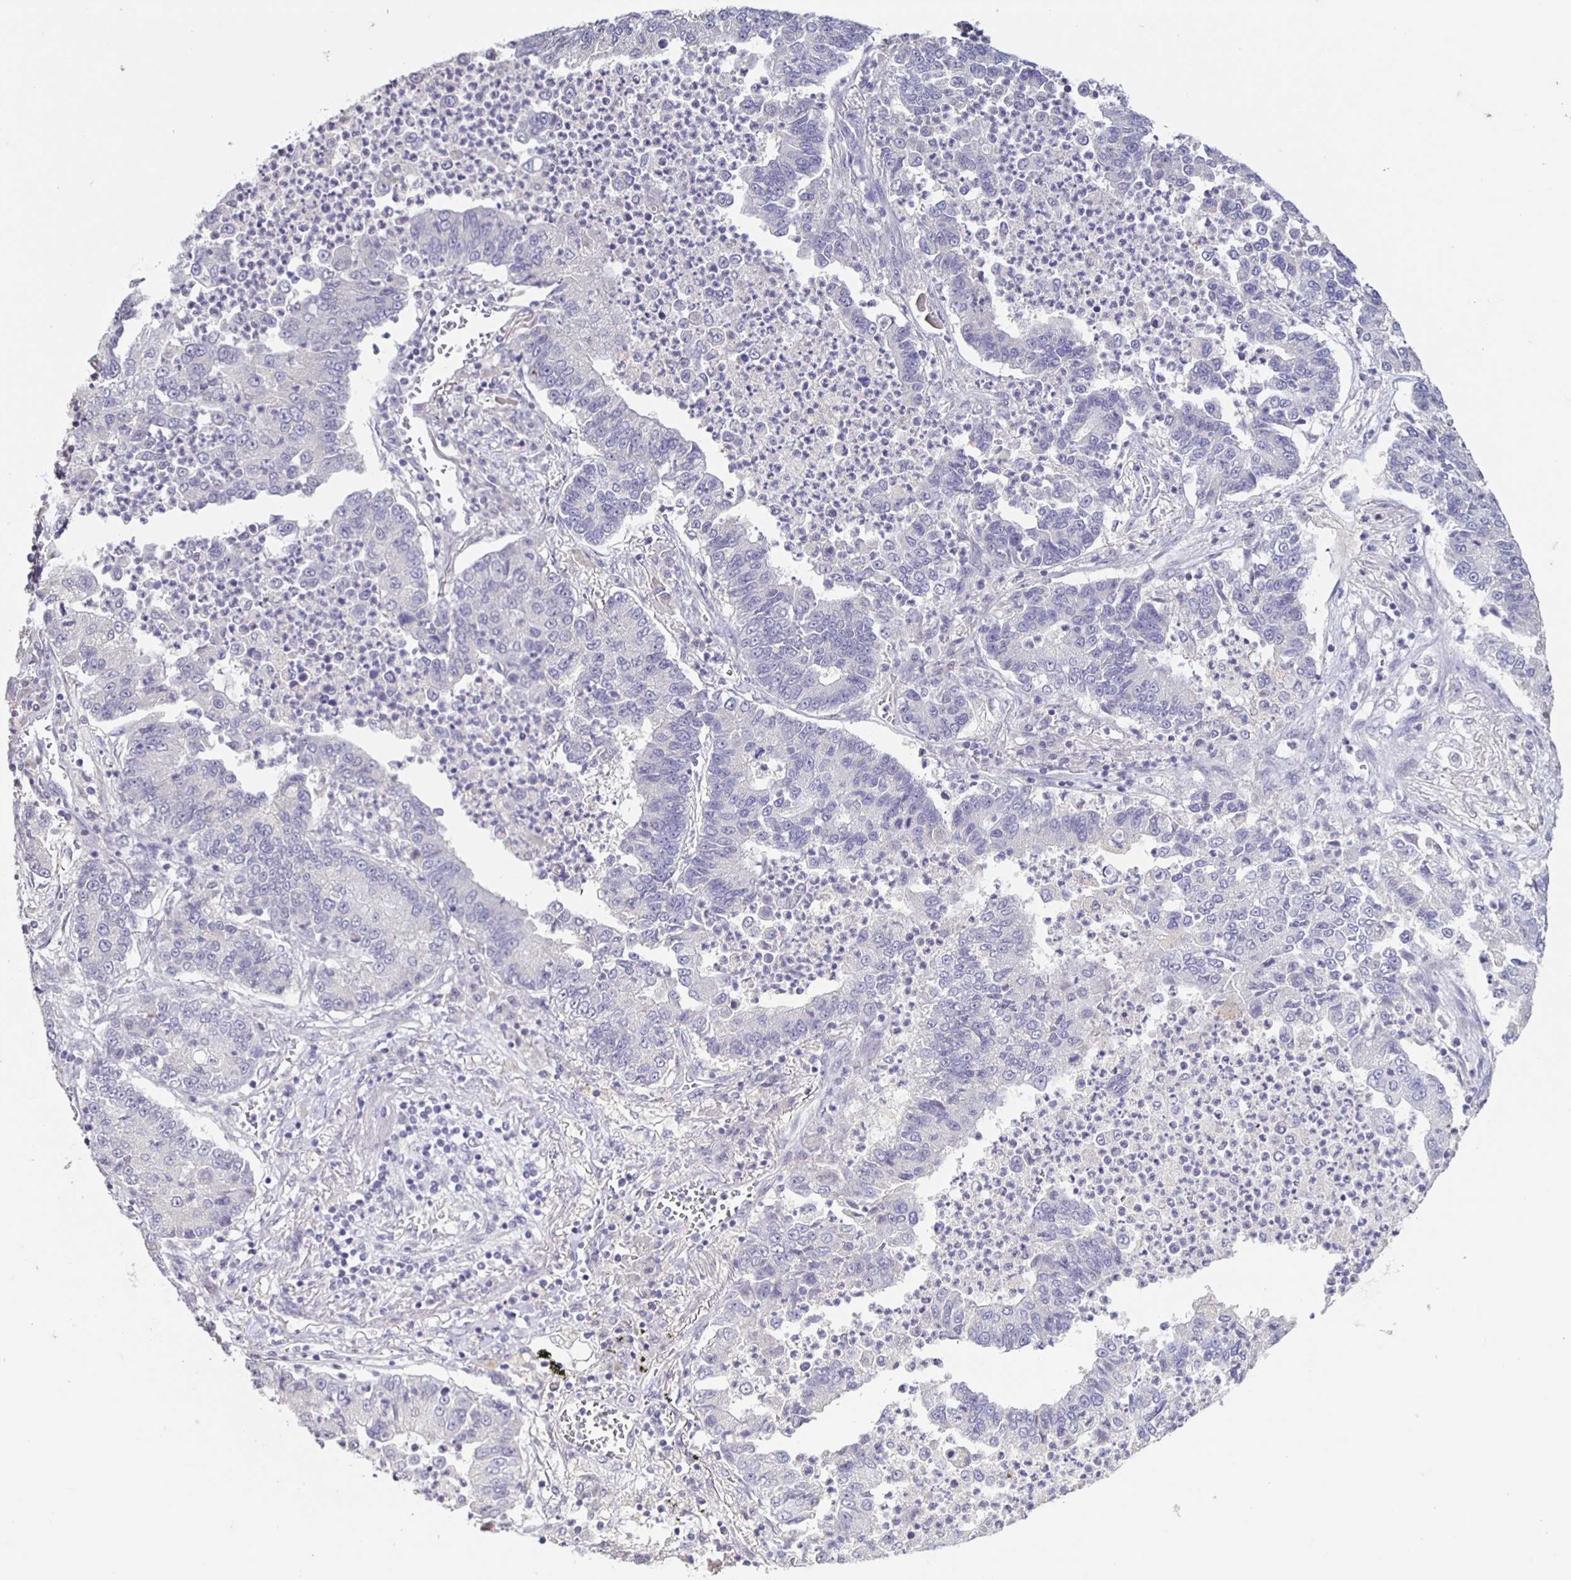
{"staining": {"intensity": "negative", "quantity": "none", "location": "none"}, "tissue": "lung cancer", "cell_type": "Tumor cells", "image_type": "cancer", "snomed": [{"axis": "morphology", "description": "Adenocarcinoma, NOS"}, {"axis": "topography", "description": "Lung"}], "caption": "DAB immunohistochemical staining of human lung cancer exhibits no significant positivity in tumor cells.", "gene": "INSL5", "patient": {"sex": "female", "age": 57}}